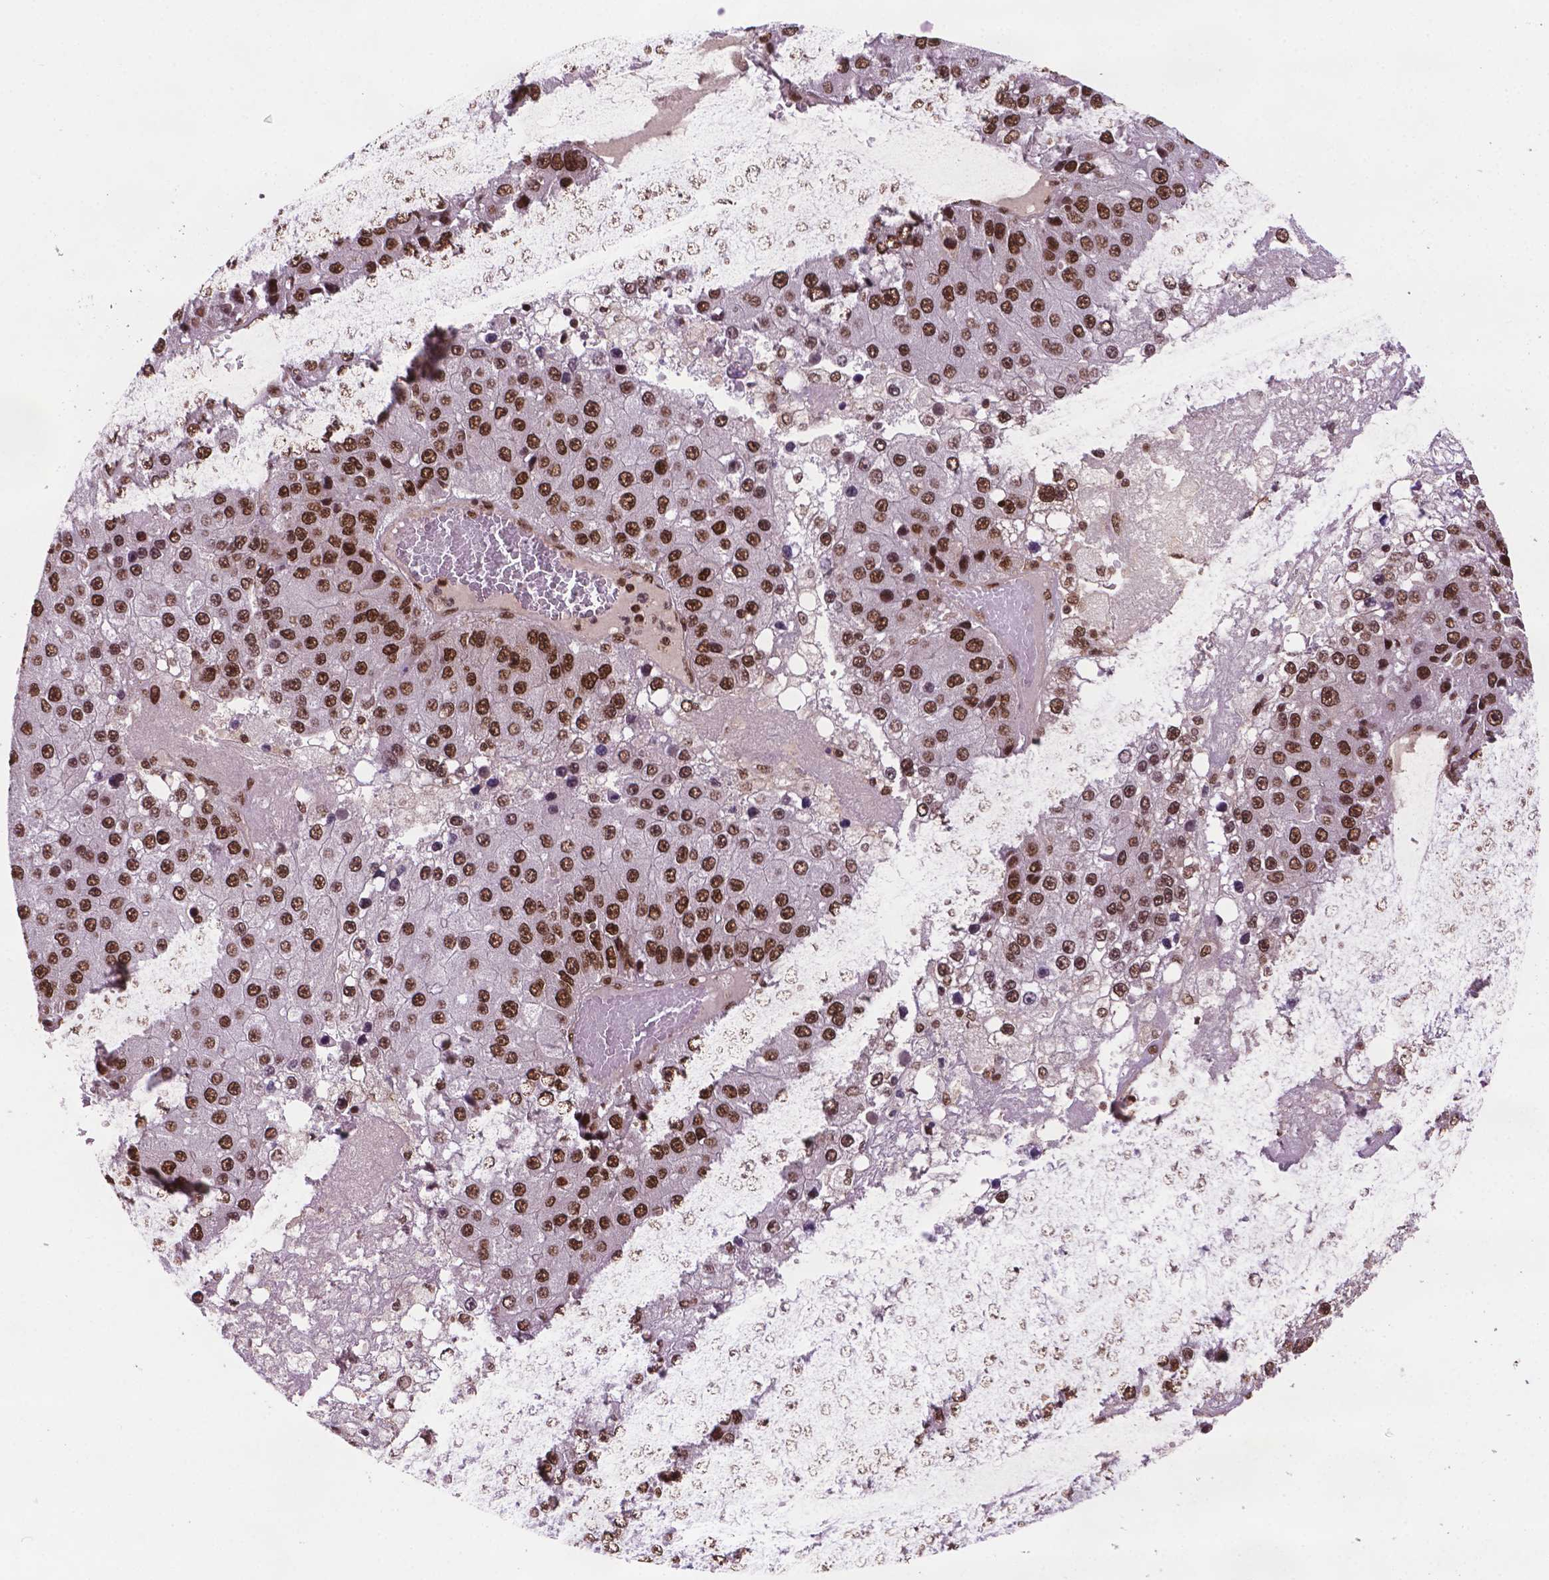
{"staining": {"intensity": "strong", "quantity": ">75%", "location": "nuclear"}, "tissue": "liver cancer", "cell_type": "Tumor cells", "image_type": "cancer", "snomed": [{"axis": "morphology", "description": "Carcinoma, Hepatocellular, NOS"}, {"axis": "topography", "description": "Liver"}], "caption": "Brown immunohistochemical staining in liver cancer demonstrates strong nuclear positivity in approximately >75% of tumor cells.", "gene": "SIRT6", "patient": {"sex": "female", "age": 73}}